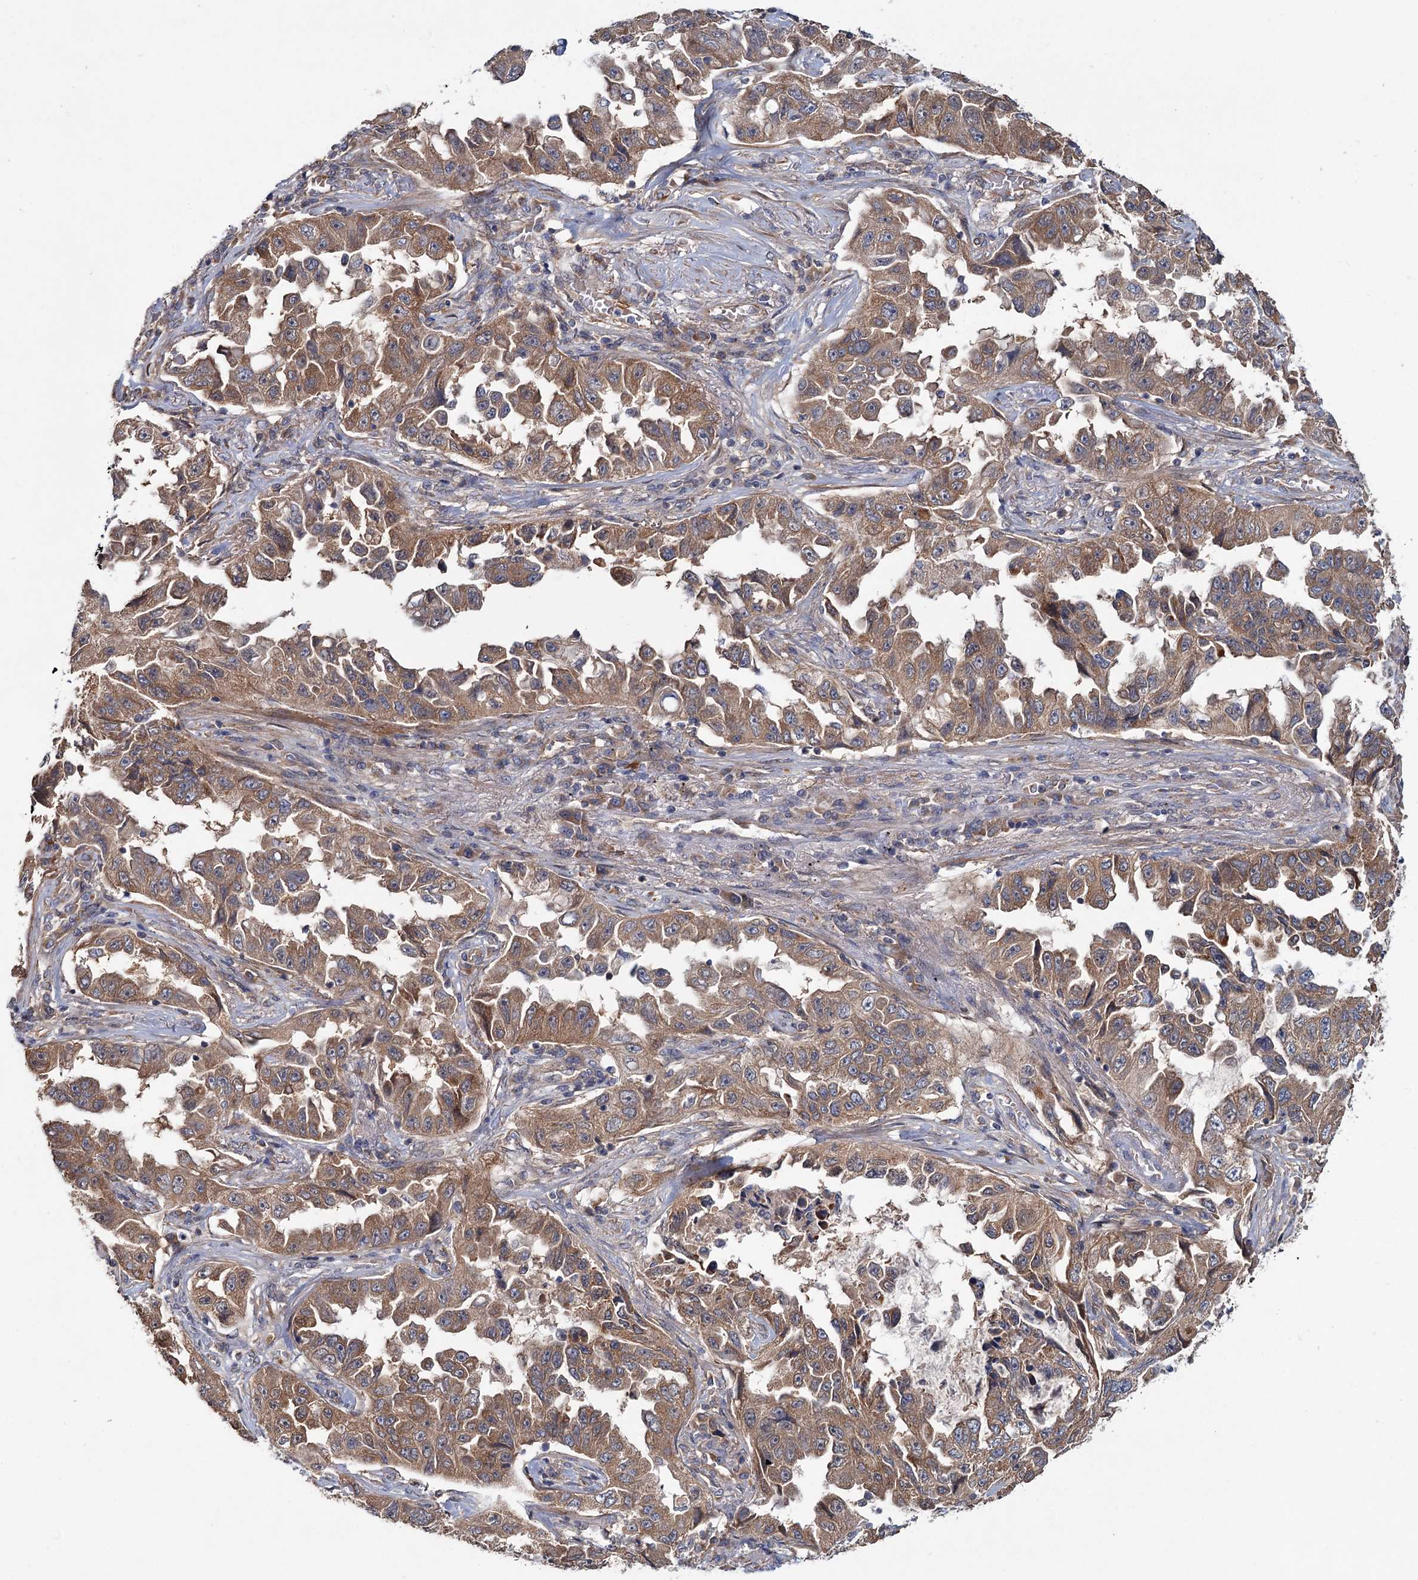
{"staining": {"intensity": "moderate", "quantity": ">75%", "location": "cytoplasmic/membranous"}, "tissue": "lung cancer", "cell_type": "Tumor cells", "image_type": "cancer", "snomed": [{"axis": "morphology", "description": "Adenocarcinoma, NOS"}, {"axis": "topography", "description": "Lung"}], "caption": "Moderate cytoplasmic/membranous staining is present in about >75% of tumor cells in lung adenocarcinoma. The staining was performed using DAB to visualize the protein expression in brown, while the nuclei were stained in blue with hematoxylin (Magnification: 20x).", "gene": "MTRR", "patient": {"sex": "female", "age": 51}}